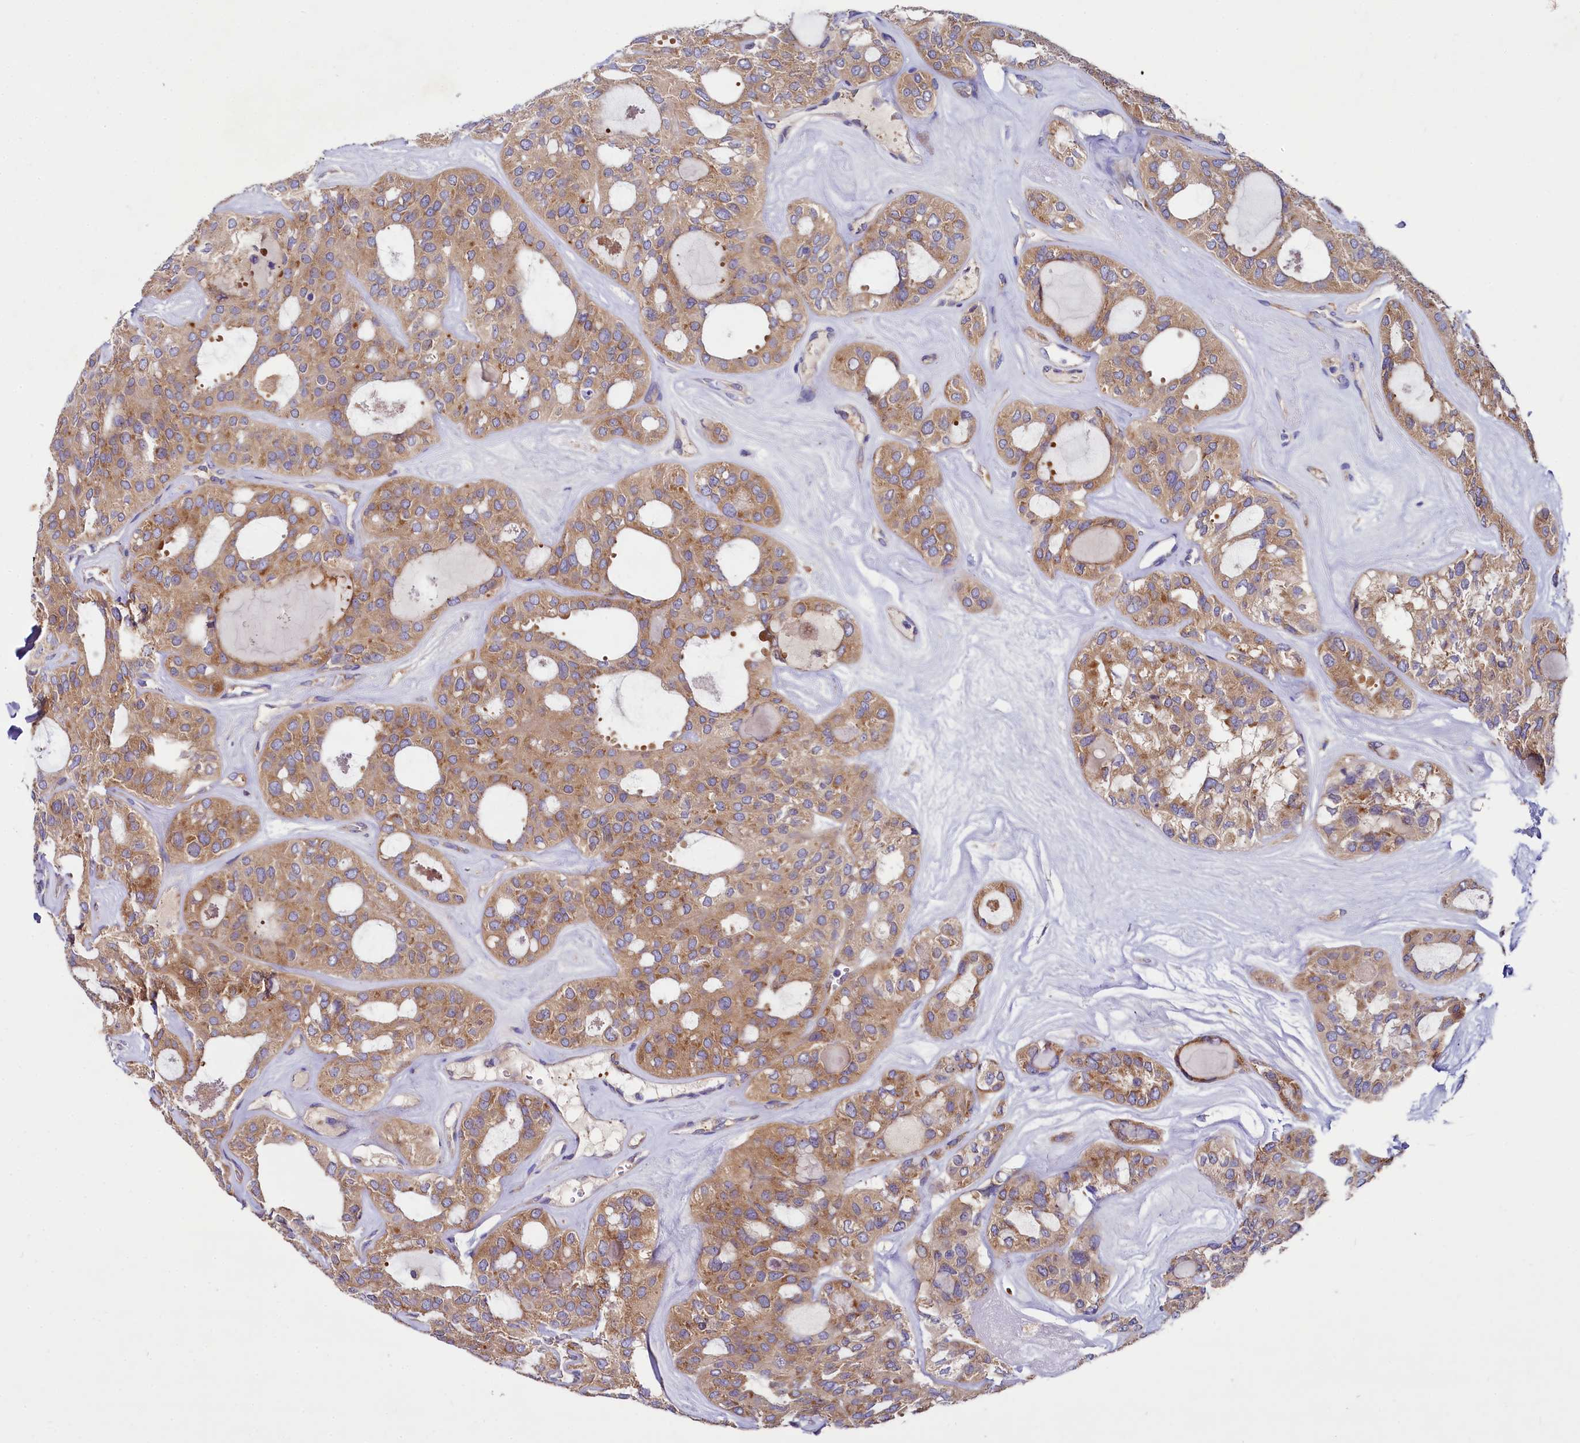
{"staining": {"intensity": "moderate", "quantity": ">75%", "location": "cytoplasmic/membranous"}, "tissue": "thyroid cancer", "cell_type": "Tumor cells", "image_type": "cancer", "snomed": [{"axis": "morphology", "description": "Follicular adenoma carcinoma, NOS"}, {"axis": "topography", "description": "Thyroid gland"}], "caption": "Protein expression analysis of human thyroid cancer (follicular adenoma carcinoma) reveals moderate cytoplasmic/membranous expression in about >75% of tumor cells.", "gene": "QARS1", "patient": {"sex": "male", "age": 75}}